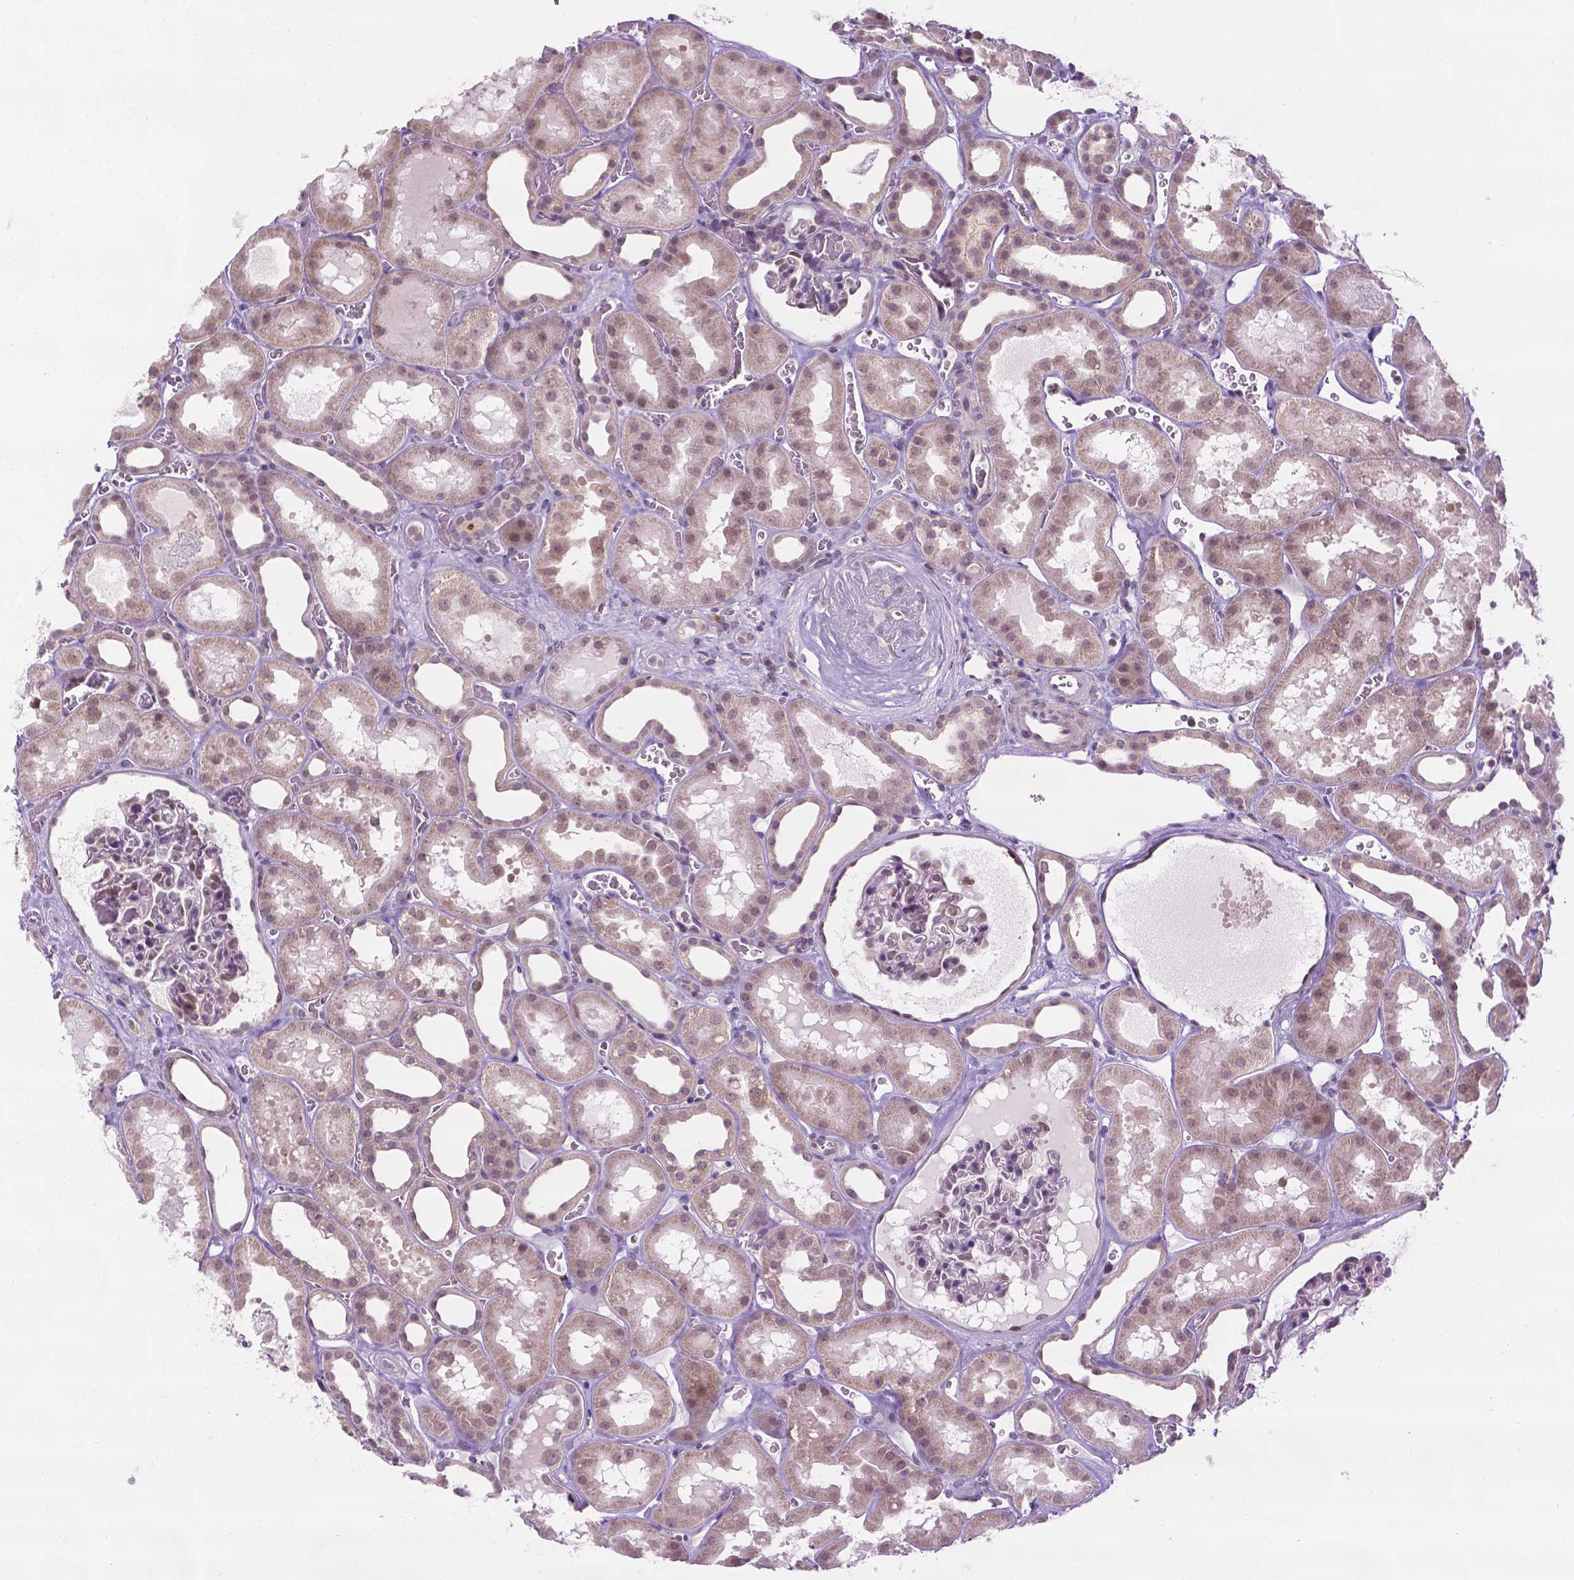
{"staining": {"intensity": "weak", "quantity": "<25%", "location": "nuclear"}, "tissue": "kidney", "cell_type": "Cells in glomeruli", "image_type": "normal", "snomed": [{"axis": "morphology", "description": "Normal tissue, NOS"}, {"axis": "topography", "description": "Kidney"}], "caption": "A histopathology image of kidney stained for a protein displays no brown staining in cells in glomeruli.", "gene": "DENND4A", "patient": {"sex": "female", "age": 41}}